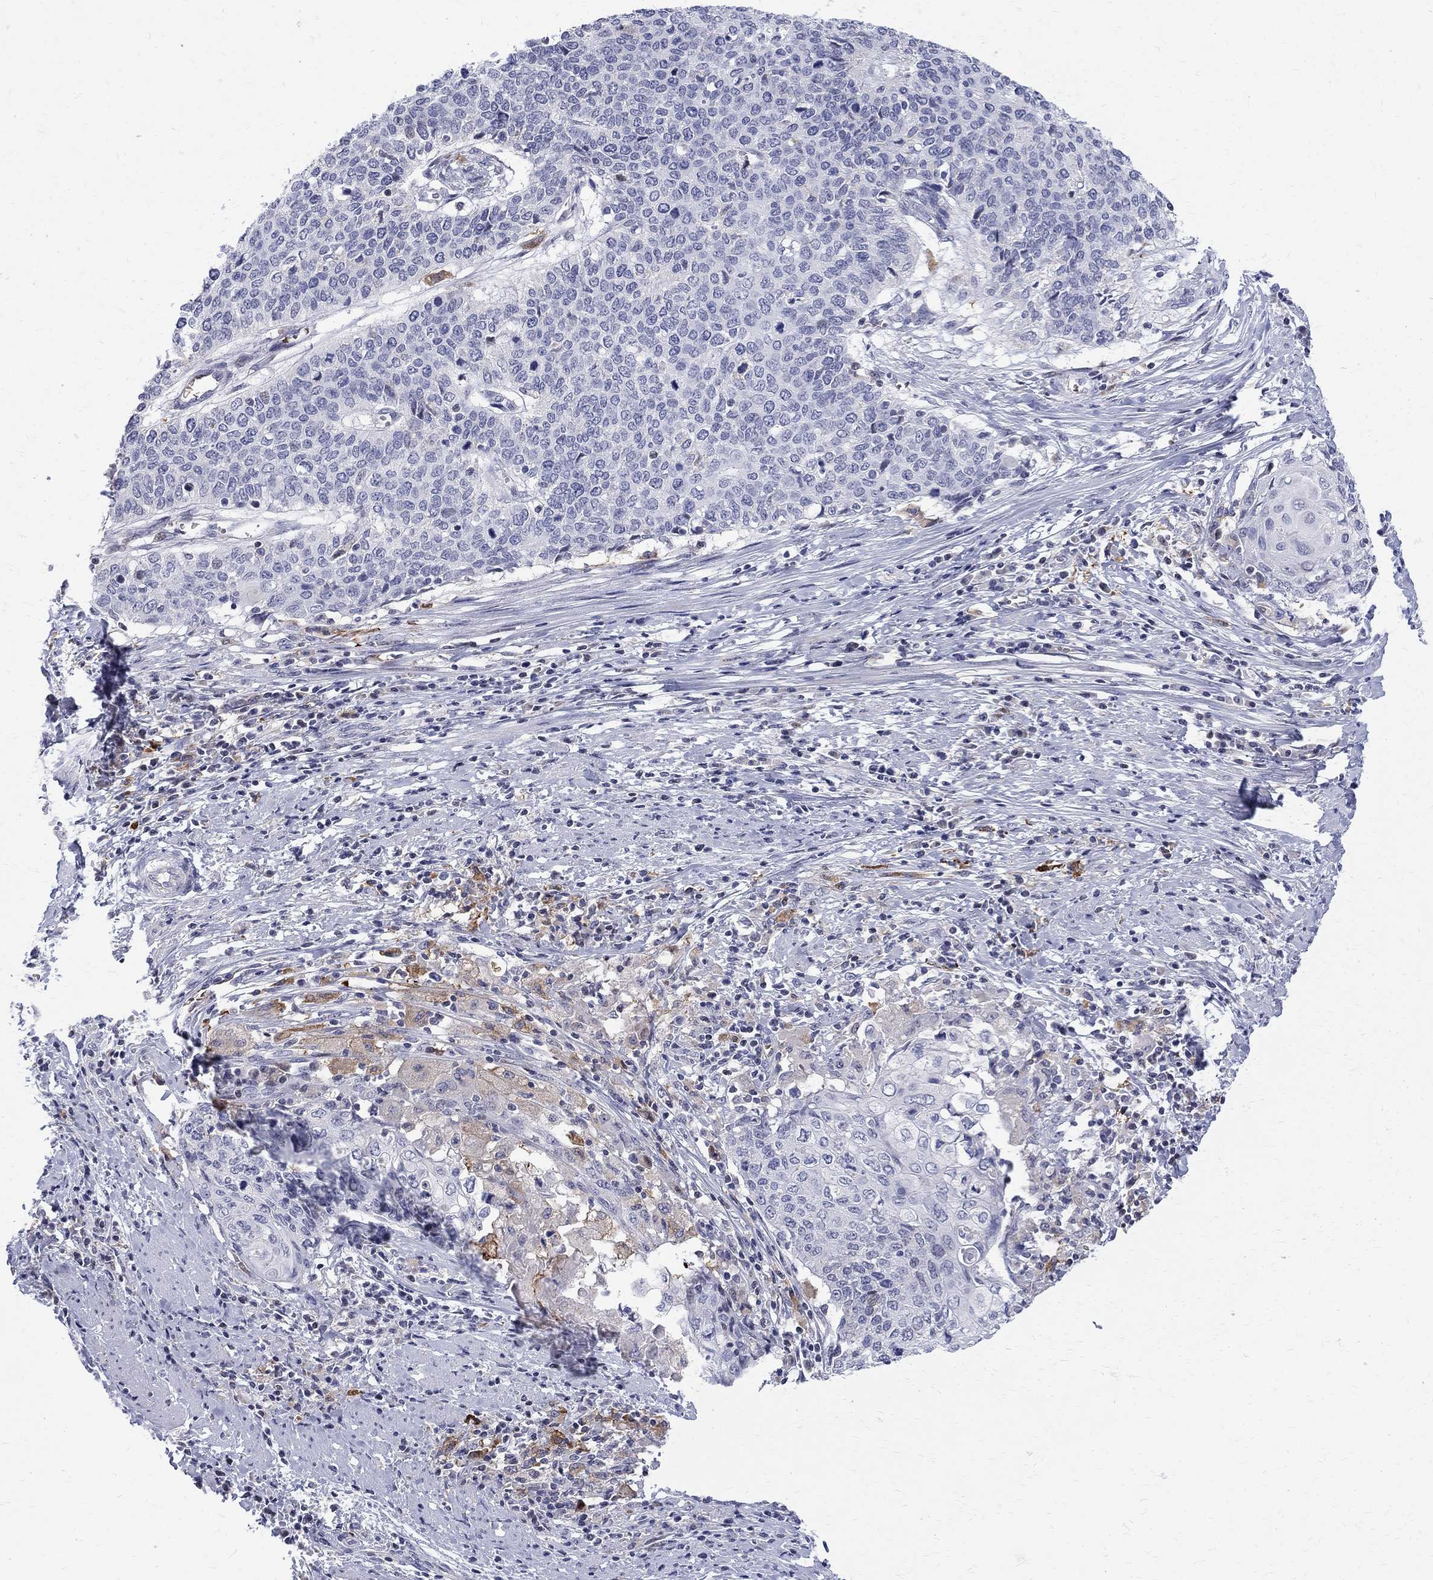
{"staining": {"intensity": "negative", "quantity": "none", "location": "none"}, "tissue": "cervical cancer", "cell_type": "Tumor cells", "image_type": "cancer", "snomed": [{"axis": "morphology", "description": "Squamous cell carcinoma, NOS"}, {"axis": "topography", "description": "Cervix"}], "caption": "IHC of human cervical cancer (squamous cell carcinoma) shows no staining in tumor cells.", "gene": "AGER", "patient": {"sex": "female", "age": 39}}